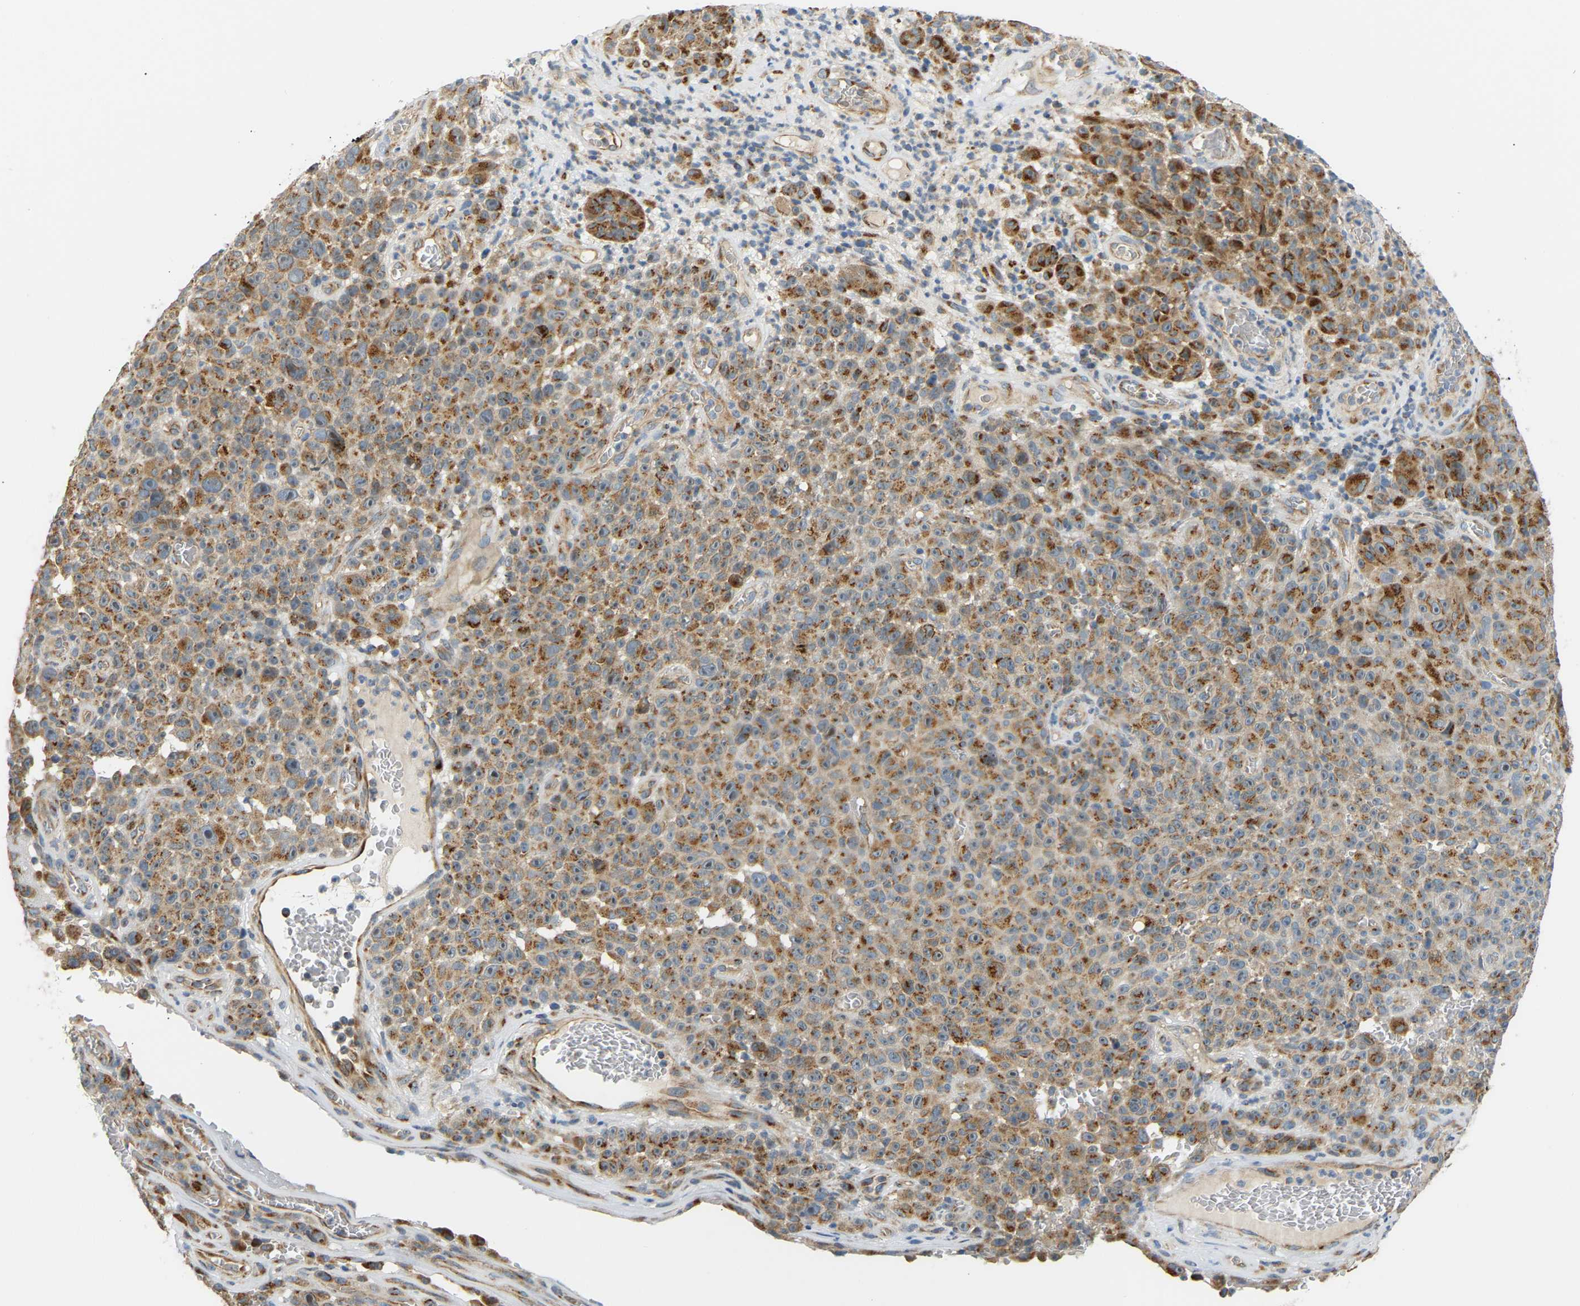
{"staining": {"intensity": "strong", "quantity": ">75%", "location": "cytoplasmic/membranous"}, "tissue": "melanoma", "cell_type": "Tumor cells", "image_type": "cancer", "snomed": [{"axis": "morphology", "description": "Malignant melanoma, NOS"}, {"axis": "topography", "description": "Skin"}], "caption": "This image exhibits immunohistochemistry (IHC) staining of human melanoma, with high strong cytoplasmic/membranous staining in about >75% of tumor cells.", "gene": "YIPF2", "patient": {"sex": "female", "age": 82}}